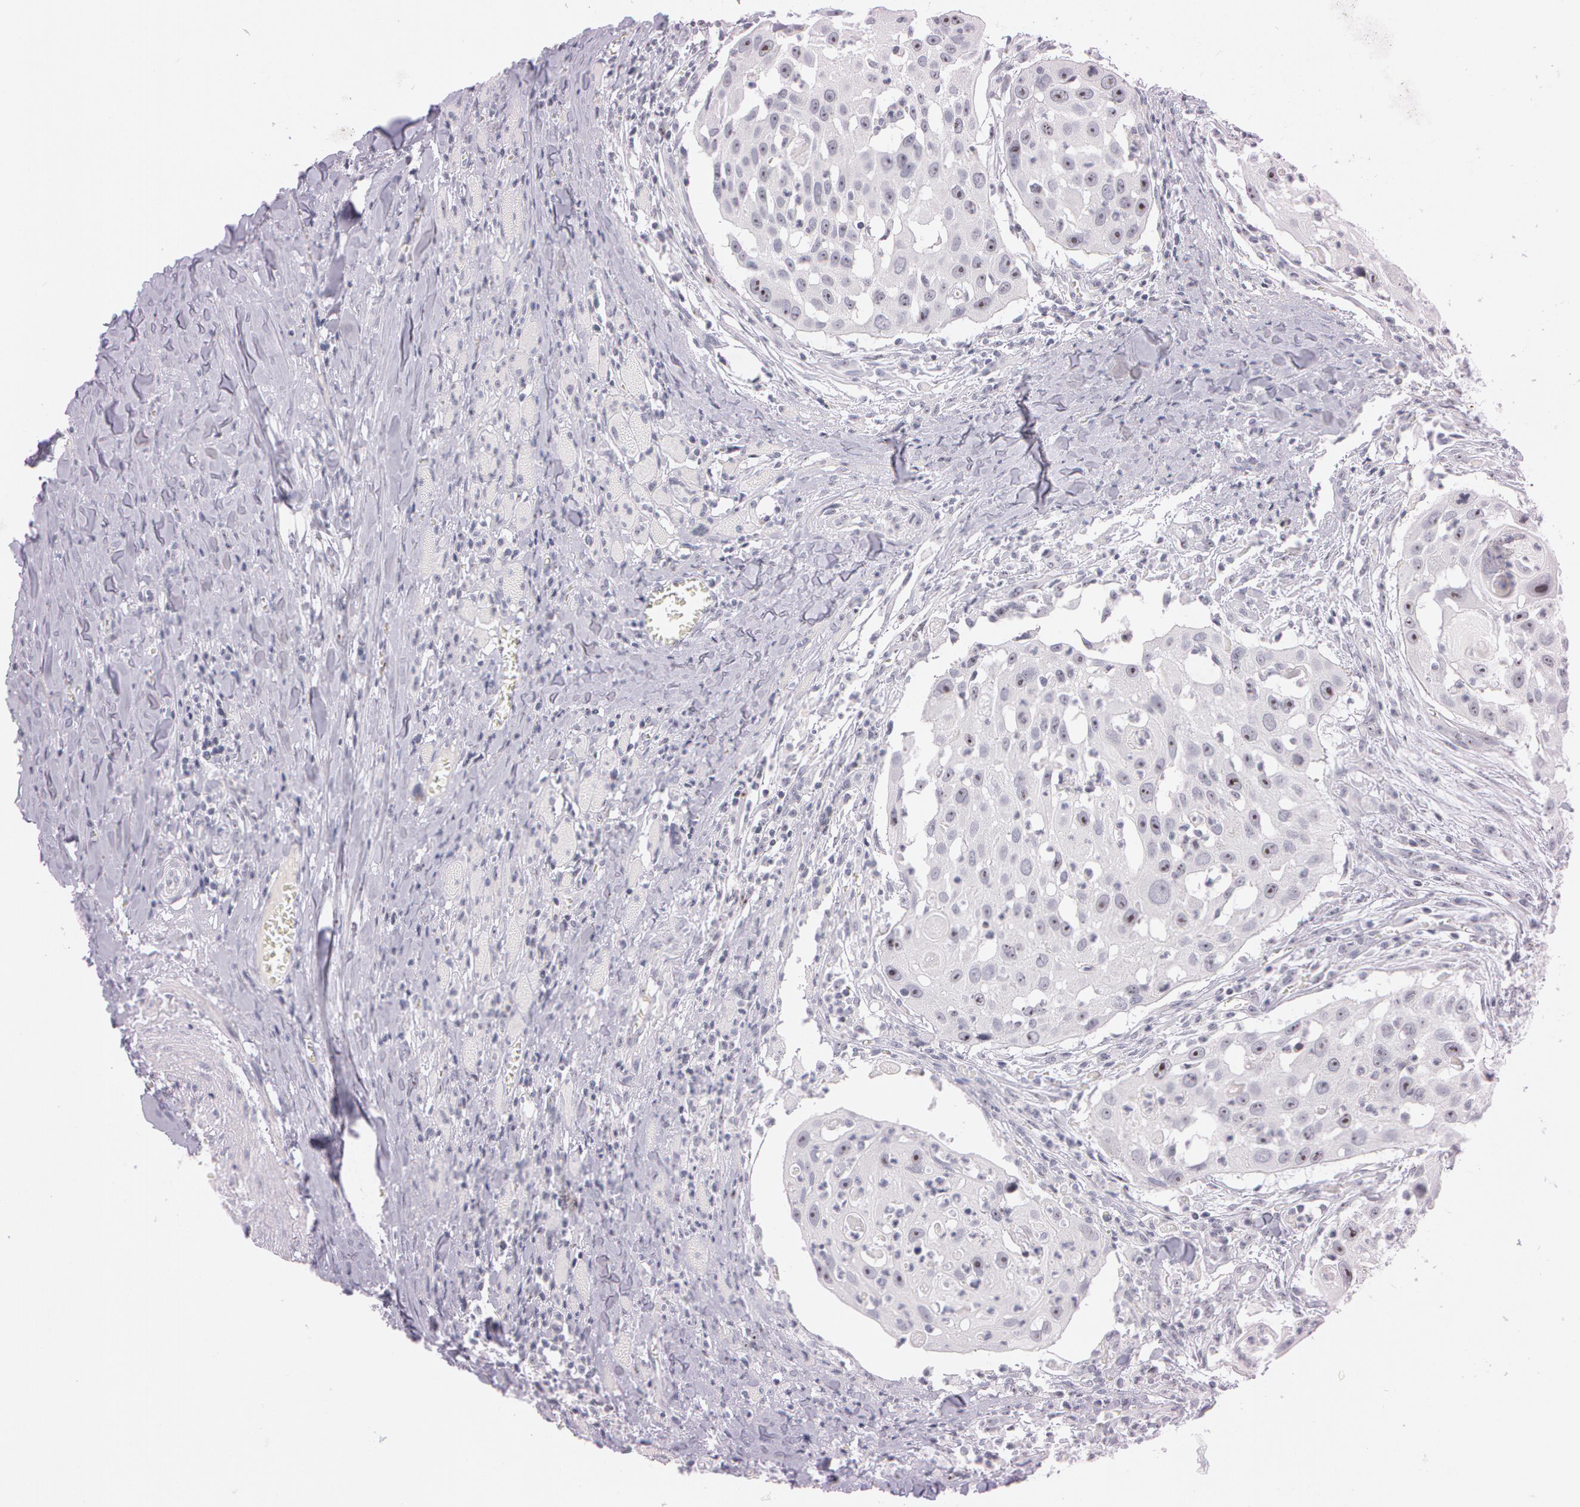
{"staining": {"intensity": "moderate", "quantity": "25%-75%", "location": "nuclear"}, "tissue": "head and neck cancer", "cell_type": "Tumor cells", "image_type": "cancer", "snomed": [{"axis": "morphology", "description": "Squamous cell carcinoma, NOS"}, {"axis": "topography", "description": "Head-Neck"}], "caption": "Protein expression by immunohistochemistry shows moderate nuclear staining in about 25%-75% of tumor cells in head and neck squamous cell carcinoma.", "gene": "FBL", "patient": {"sex": "male", "age": 64}}